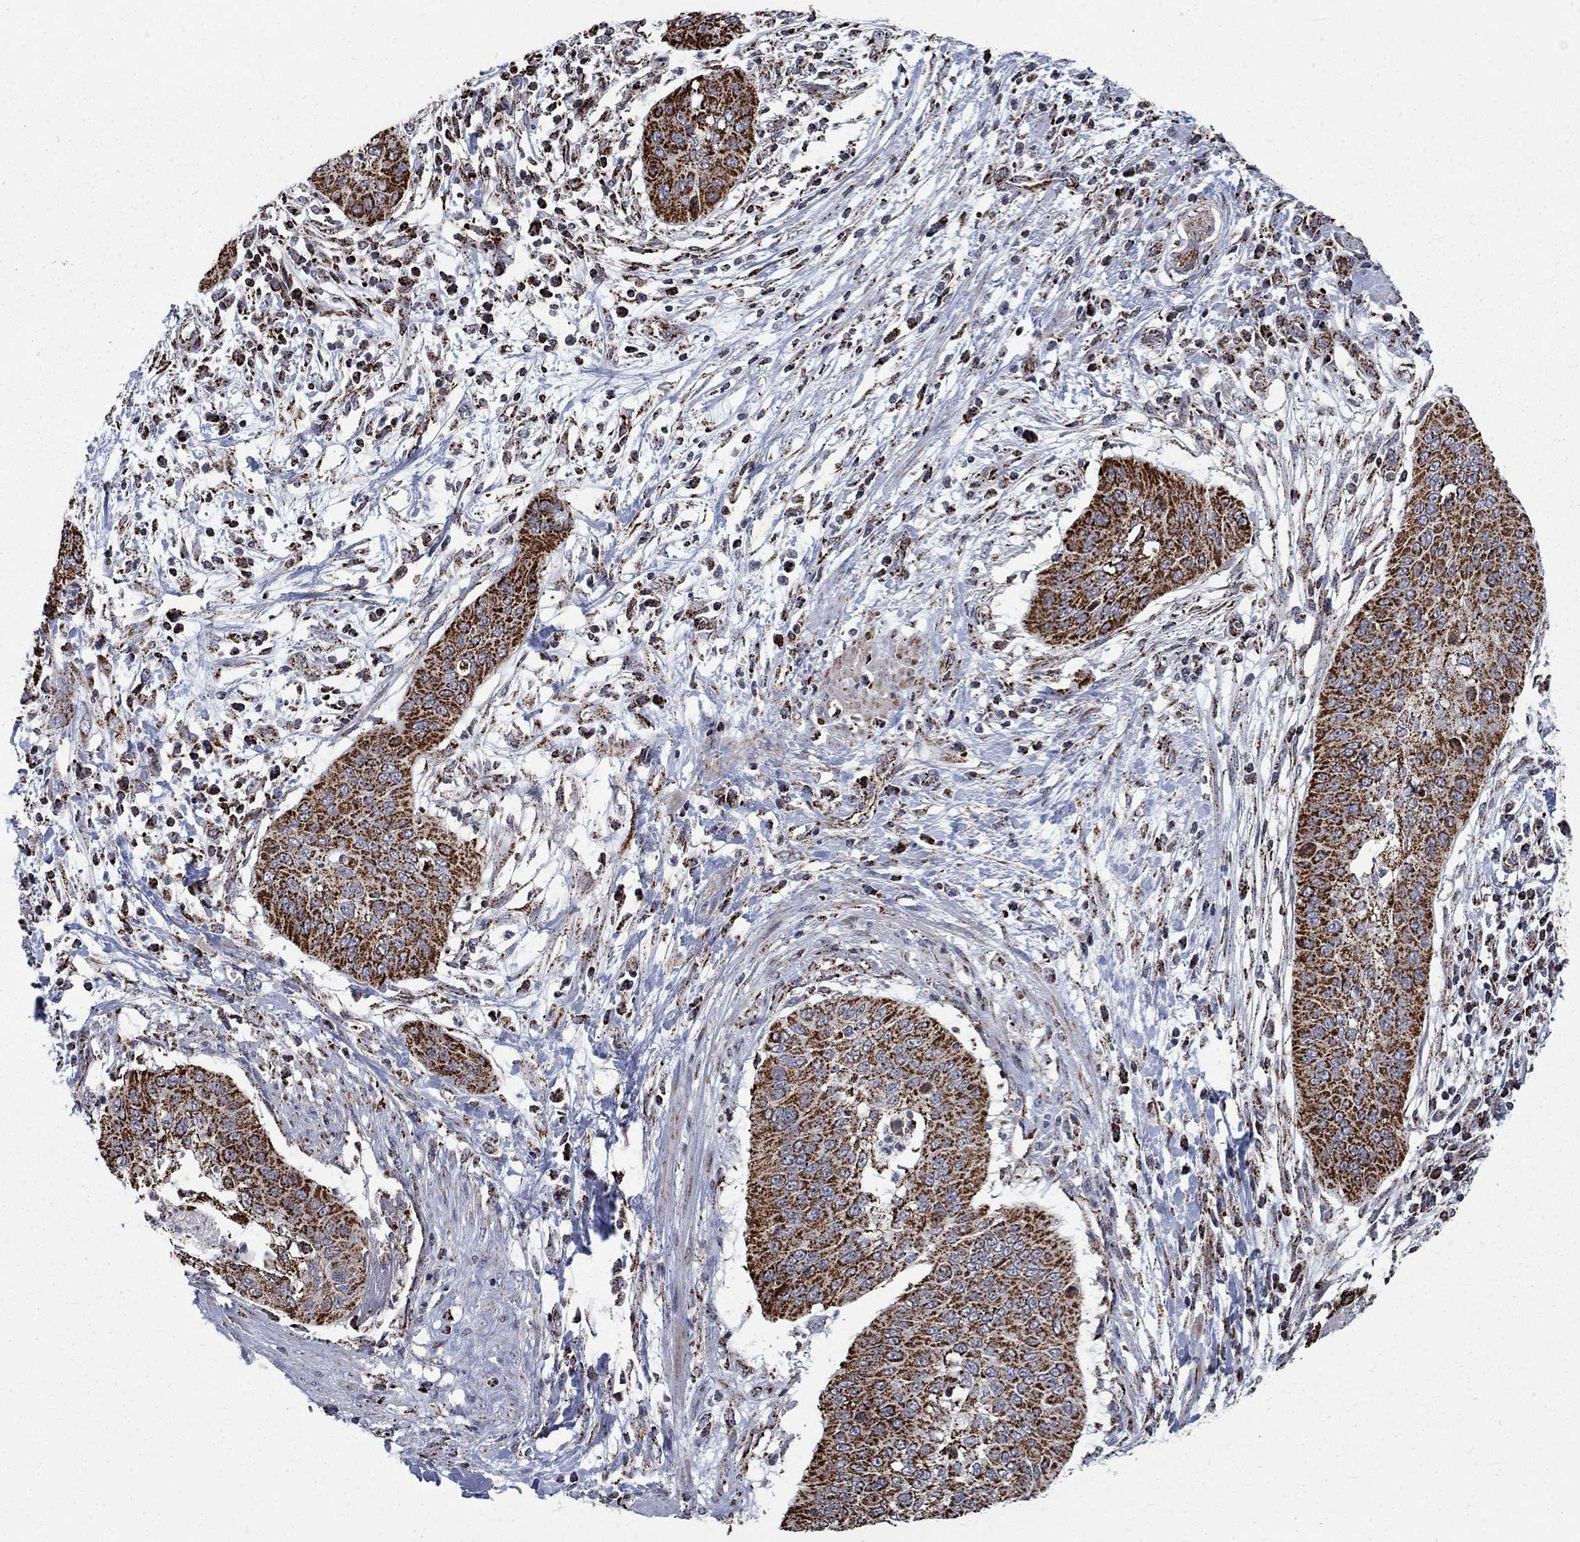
{"staining": {"intensity": "strong", "quantity": ">75%", "location": "cytoplasmic/membranous"}, "tissue": "cervical cancer", "cell_type": "Tumor cells", "image_type": "cancer", "snomed": [{"axis": "morphology", "description": "Squamous cell carcinoma, NOS"}, {"axis": "topography", "description": "Cervix"}], "caption": "Strong cytoplasmic/membranous staining is appreciated in about >75% of tumor cells in cervical cancer.", "gene": "MOAP1", "patient": {"sex": "female", "age": 39}}